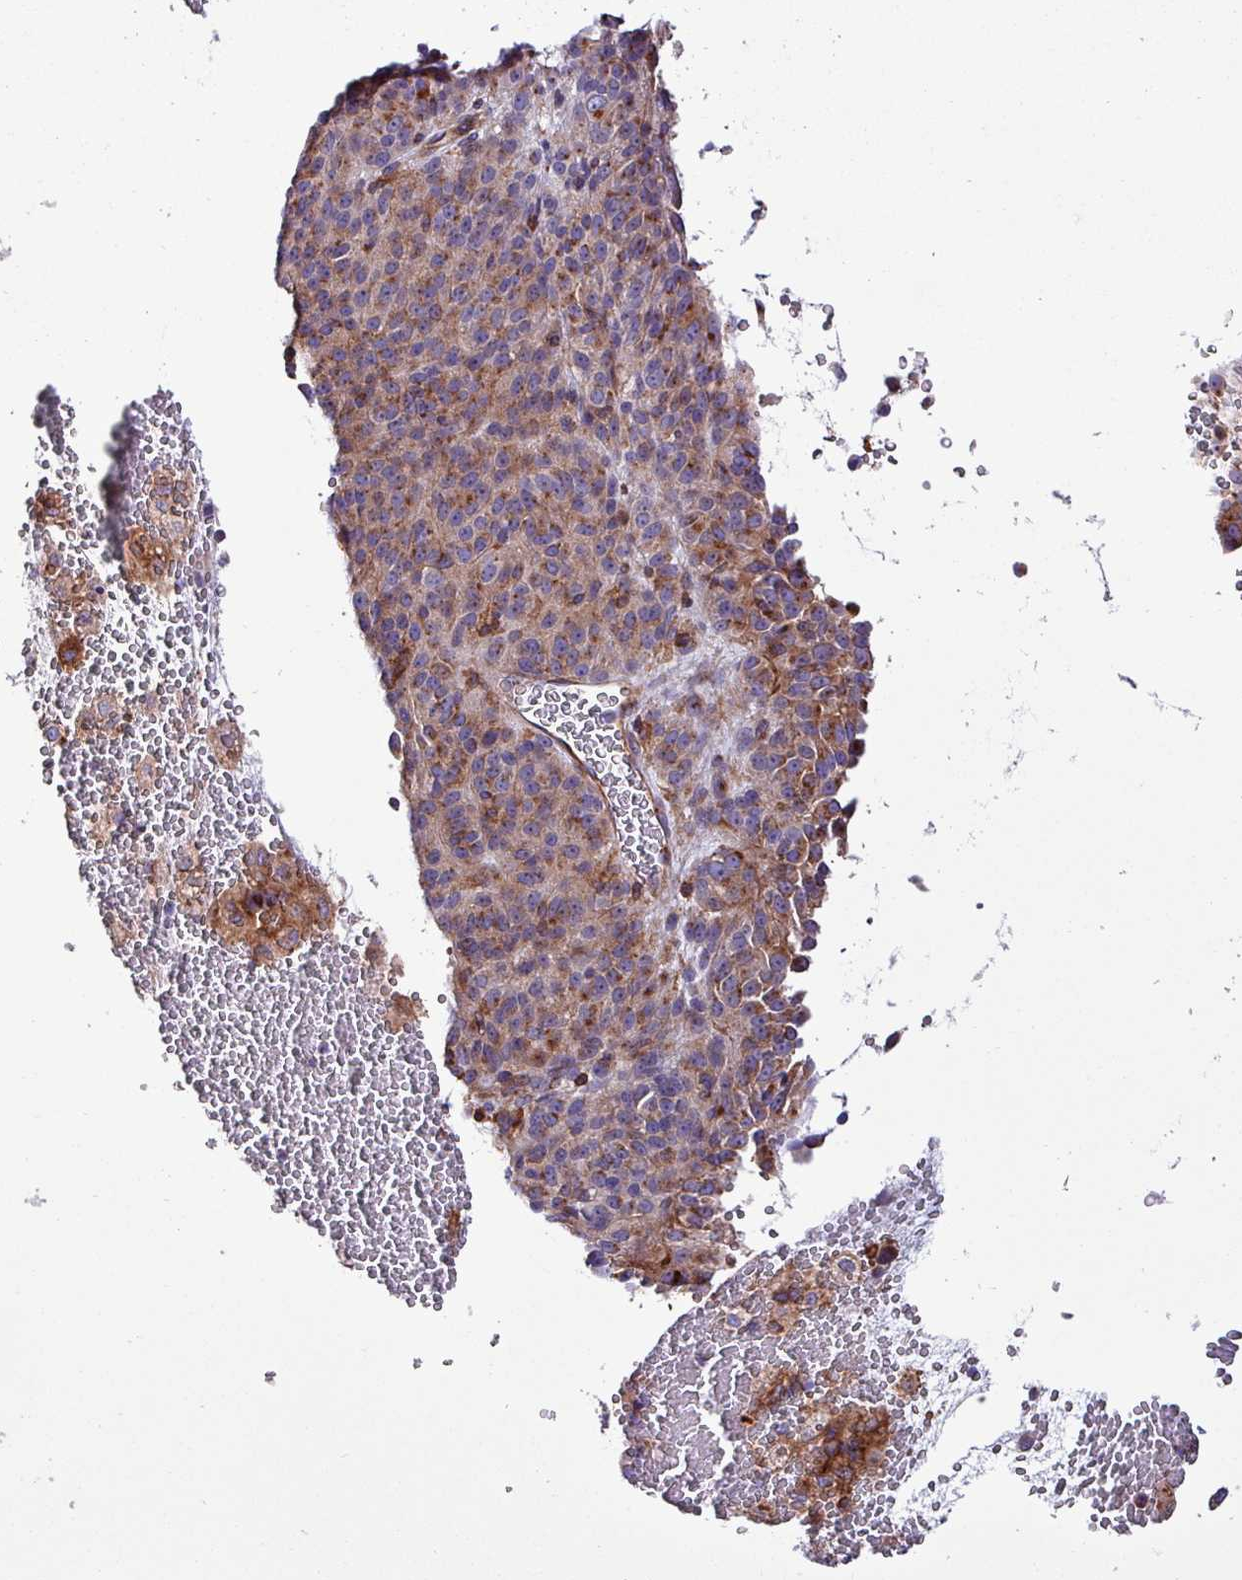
{"staining": {"intensity": "moderate", "quantity": ">75%", "location": "cytoplasmic/membranous"}, "tissue": "melanoma", "cell_type": "Tumor cells", "image_type": "cancer", "snomed": [{"axis": "morphology", "description": "Malignant melanoma, Metastatic site"}, {"axis": "topography", "description": "Brain"}], "caption": "A medium amount of moderate cytoplasmic/membranous positivity is appreciated in approximately >75% of tumor cells in malignant melanoma (metastatic site) tissue.", "gene": "VAMP4", "patient": {"sex": "female", "age": 56}}